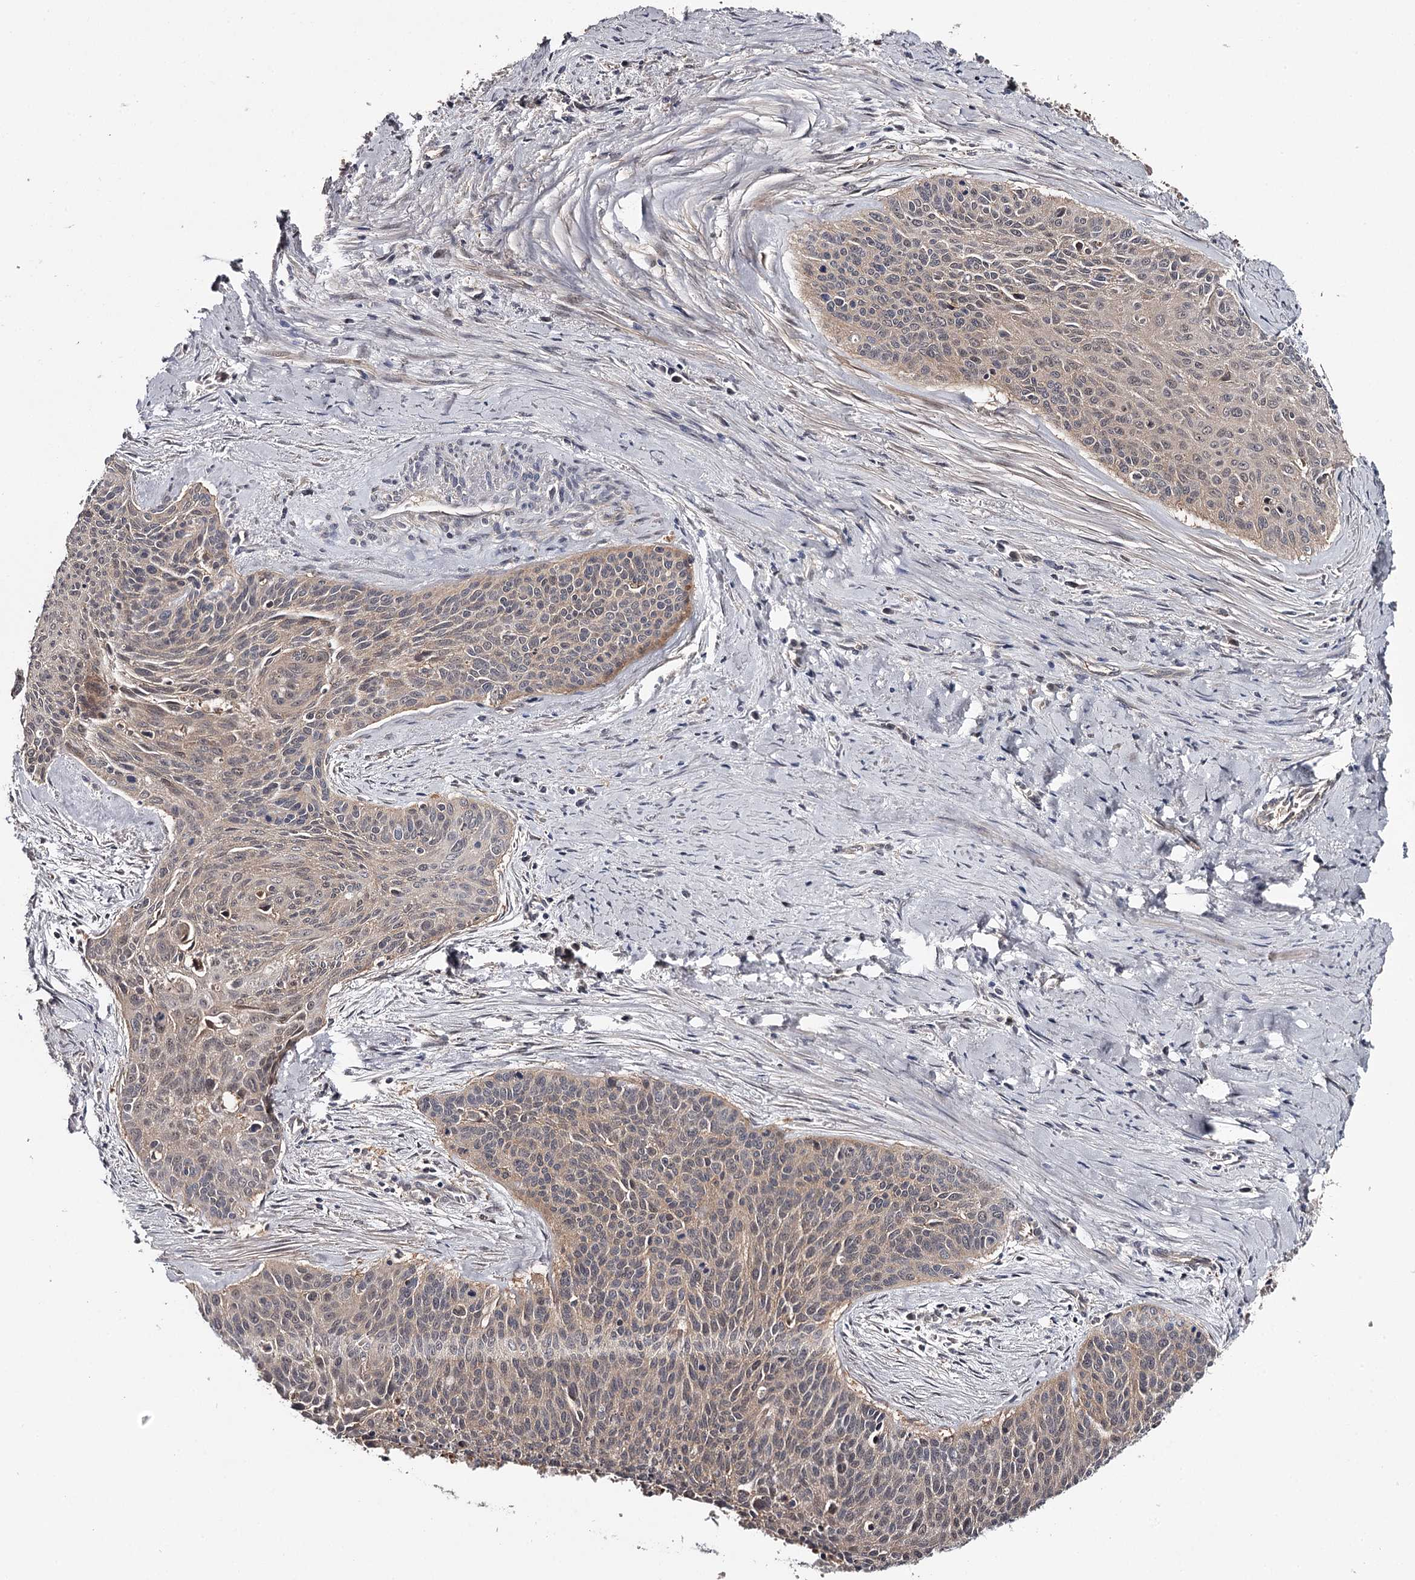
{"staining": {"intensity": "moderate", "quantity": ">75%", "location": "nuclear"}, "tissue": "cervical cancer", "cell_type": "Tumor cells", "image_type": "cancer", "snomed": [{"axis": "morphology", "description": "Squamous cell carcinoma, NOS"}, {"axis": "topography", "description": "Cervix"}], "caption": "This image displays immunohistochemistry (IHC) staining of human cervical squamous cell carcinoma, with medium moderate nuclear expression in approximately >75% of tumor cells.", "gene": "GTSF1", "patient": {"sex": "female", "age": 55}}